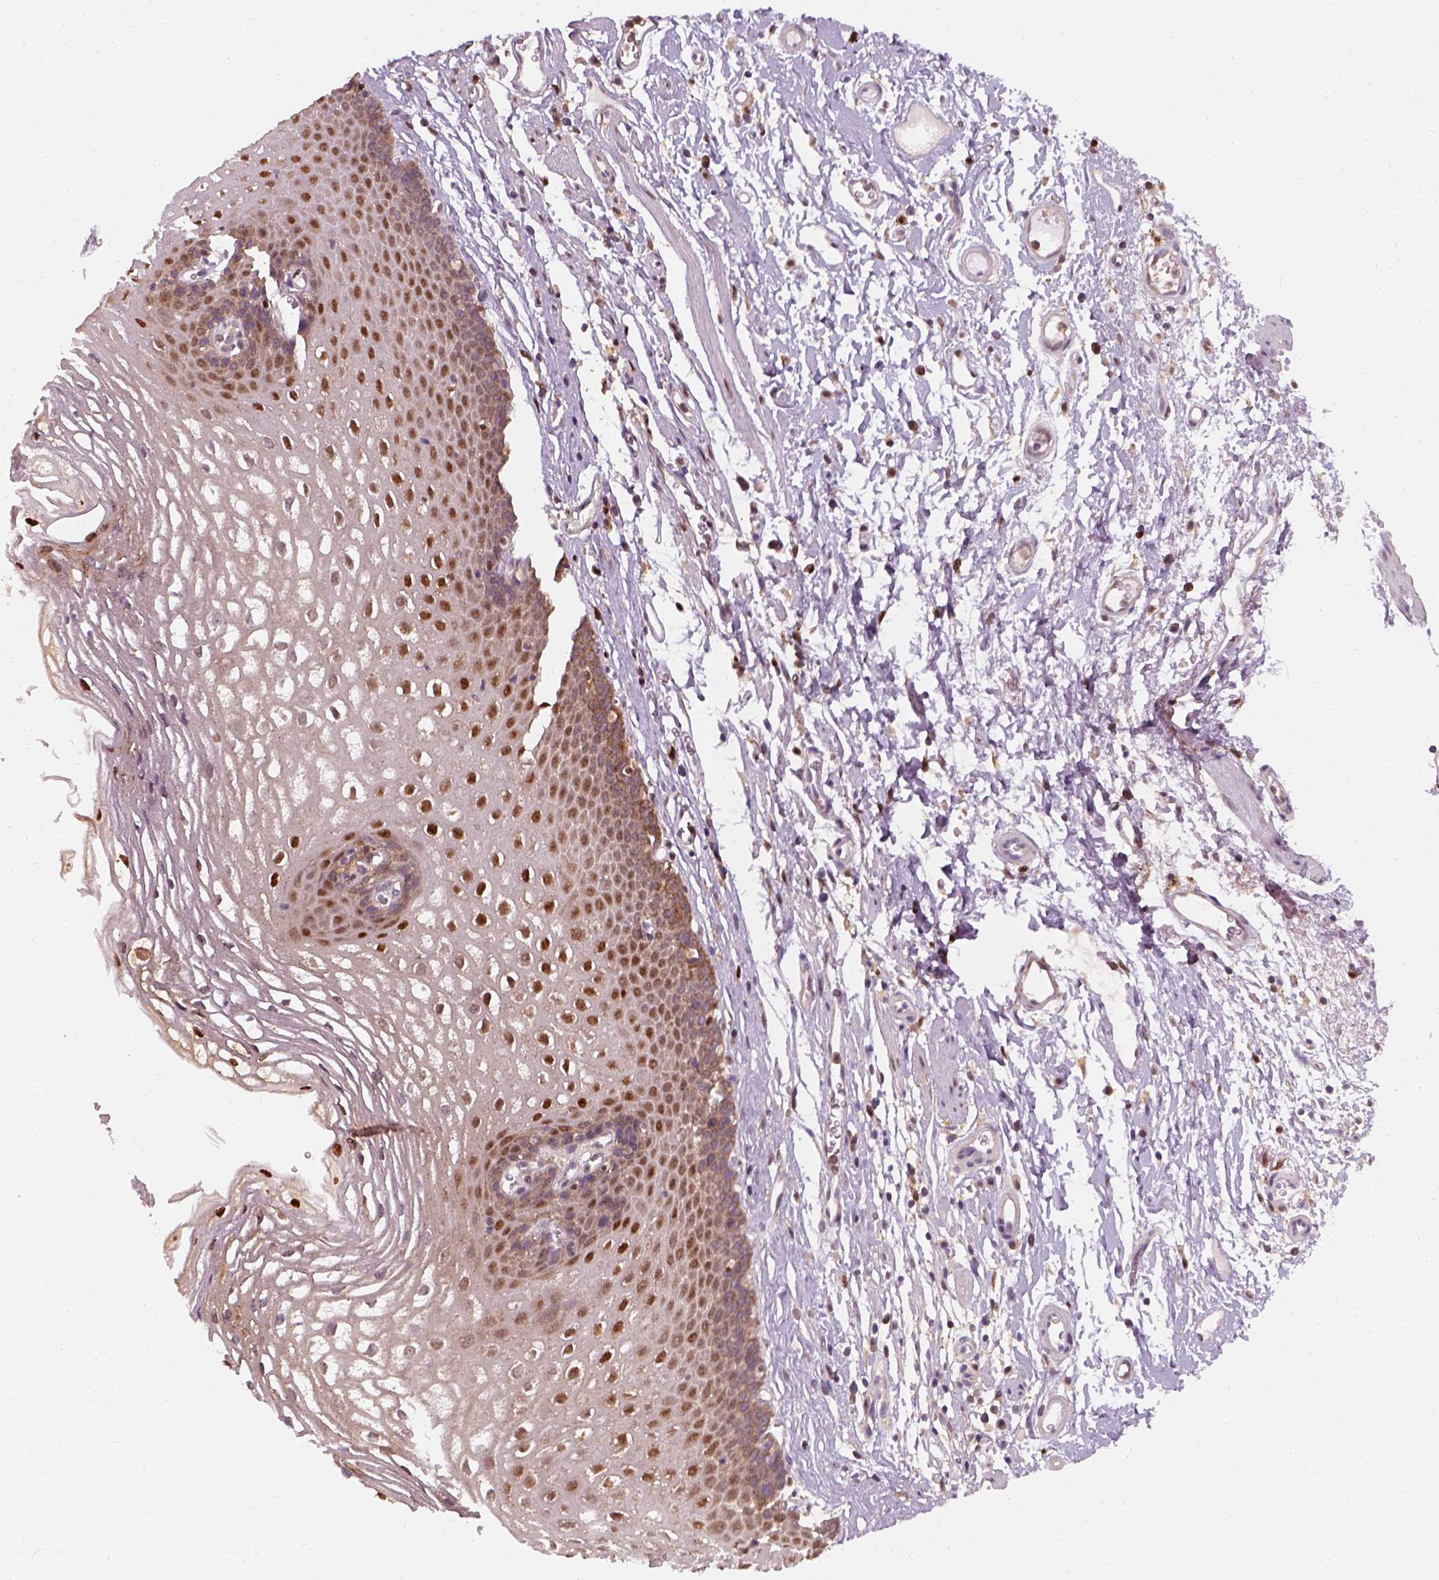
{"staining": {"intensity": "moderate", "quantity": ">75%", "location": "nuclear"}, "tissue": "esophagus", "cell_type": "Squamous epithelial cells", "image_type": "normal", "snomed": [{"axis": "morphology", "description": "Normal tissue, NOS"}, {"axis": "topography", "description": "Esophagus"}], "caption": "Immunohistochemistry histopathology image of unremarkable esophagus stained for a protein (brown), which demonstrates medium levels of moderate nuclear staining in about >75% of squamous epithelial cells.", "gene": "SQSTM1", "patient": {"sex": "male", "age": 72}}